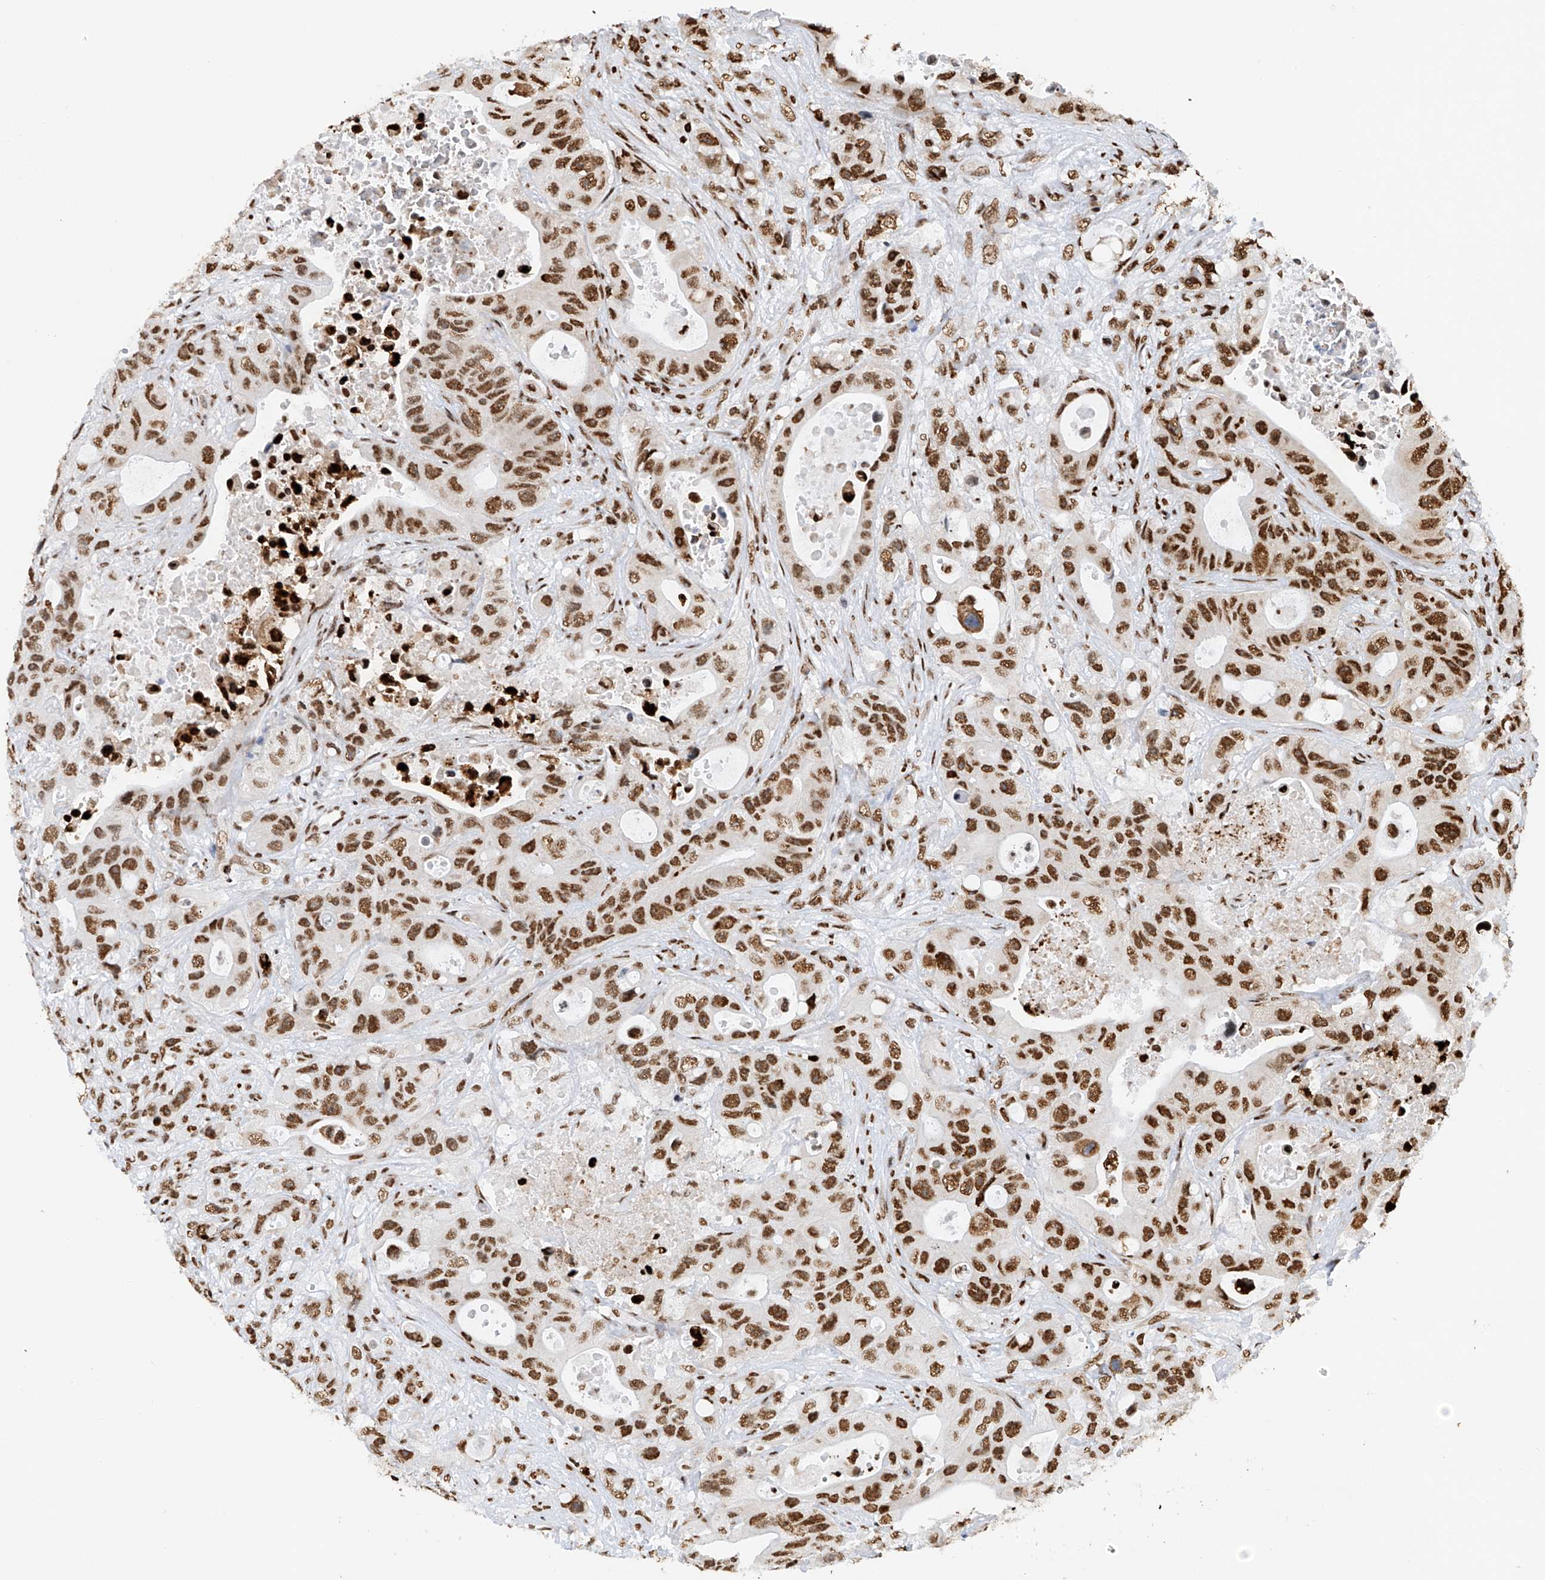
{"staining": {"intensity": "moderate", "quantity": ">75%", "location": "nuclear"}, "tissue": "colorectal cancer", "cell_type": "Tumor cells", "image_type": "cancer", "snomed": [{"axis": "morphology", "description": "Adenocarcinoma, NOS"}, {"axis": "topography", "description": "Colon"}], "caption": "Colorectal adenocarcinoma was stained to show a protein in brown. There is medium levels of moderate nuclear expression in approximately >75% of tumor cells. Nuclei are stained in blue.", "gene": "SRSF6", "patient": {"sex": "female", "age": 46}}